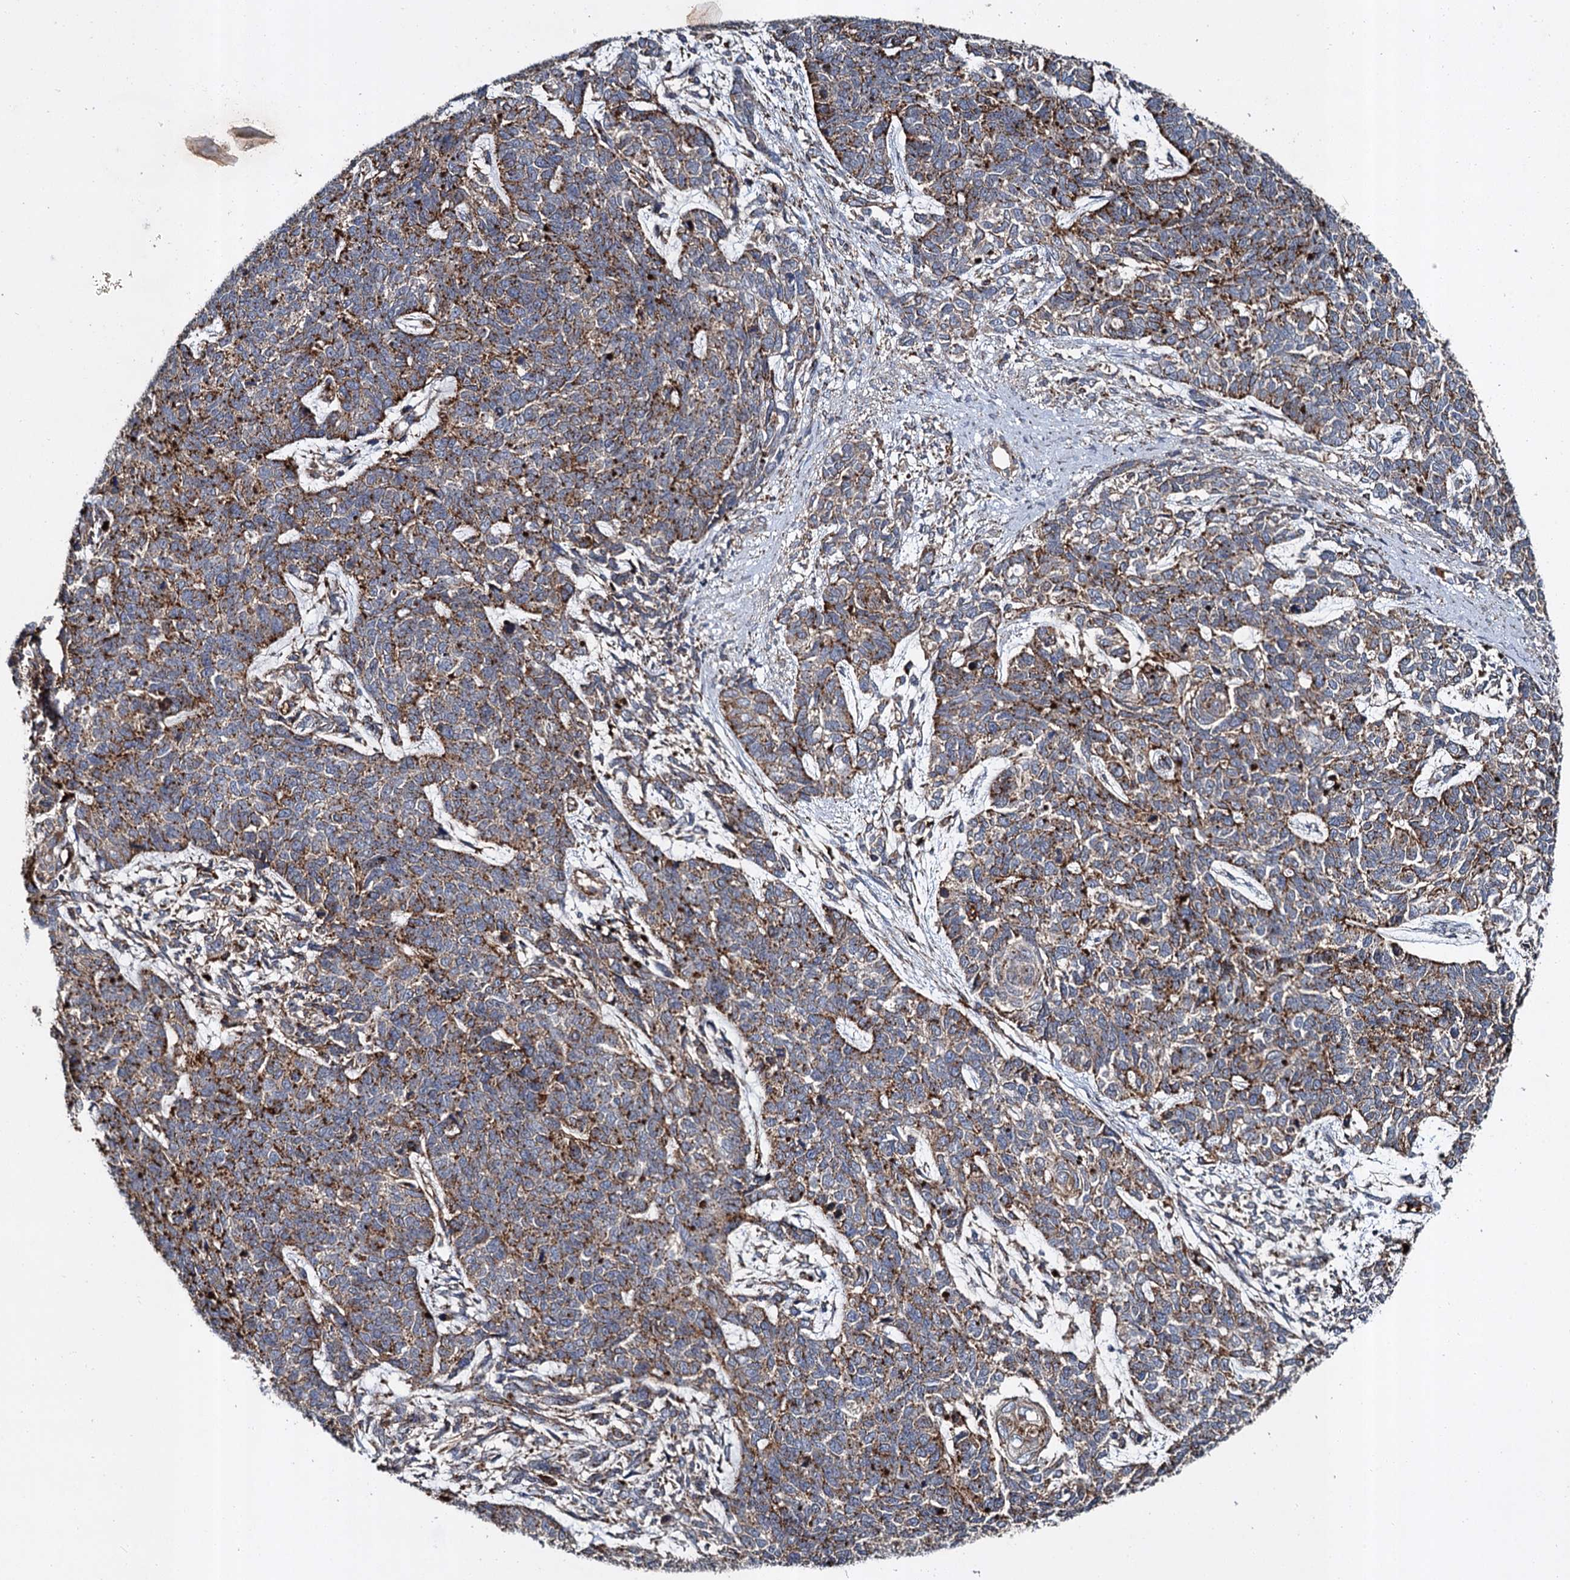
{"staining": {"intensity": "strong", "quantity": "25%-75%", "location": "cytoplasmic/membranous"}, "tissue": "cervical cancer", "cell_type": "Tumor cells", "image_type": "cancer", "snomed": [{"axis": "morphology", "description": "Squamous cell carcinoma, NOS"}, {"axis": "topography", "description": "Cervix"}], "caption": "DAB (3,3'-diaminobenzidine) immunohistochemical staining of cervical cancer (squamous cell carcinoma) demonstrates strong cytoplasmic/membranous protein staining in about 25%-75% of tumor cells.", "gene": "GBA1", "patient": {"sex": "female", "age": 63}}